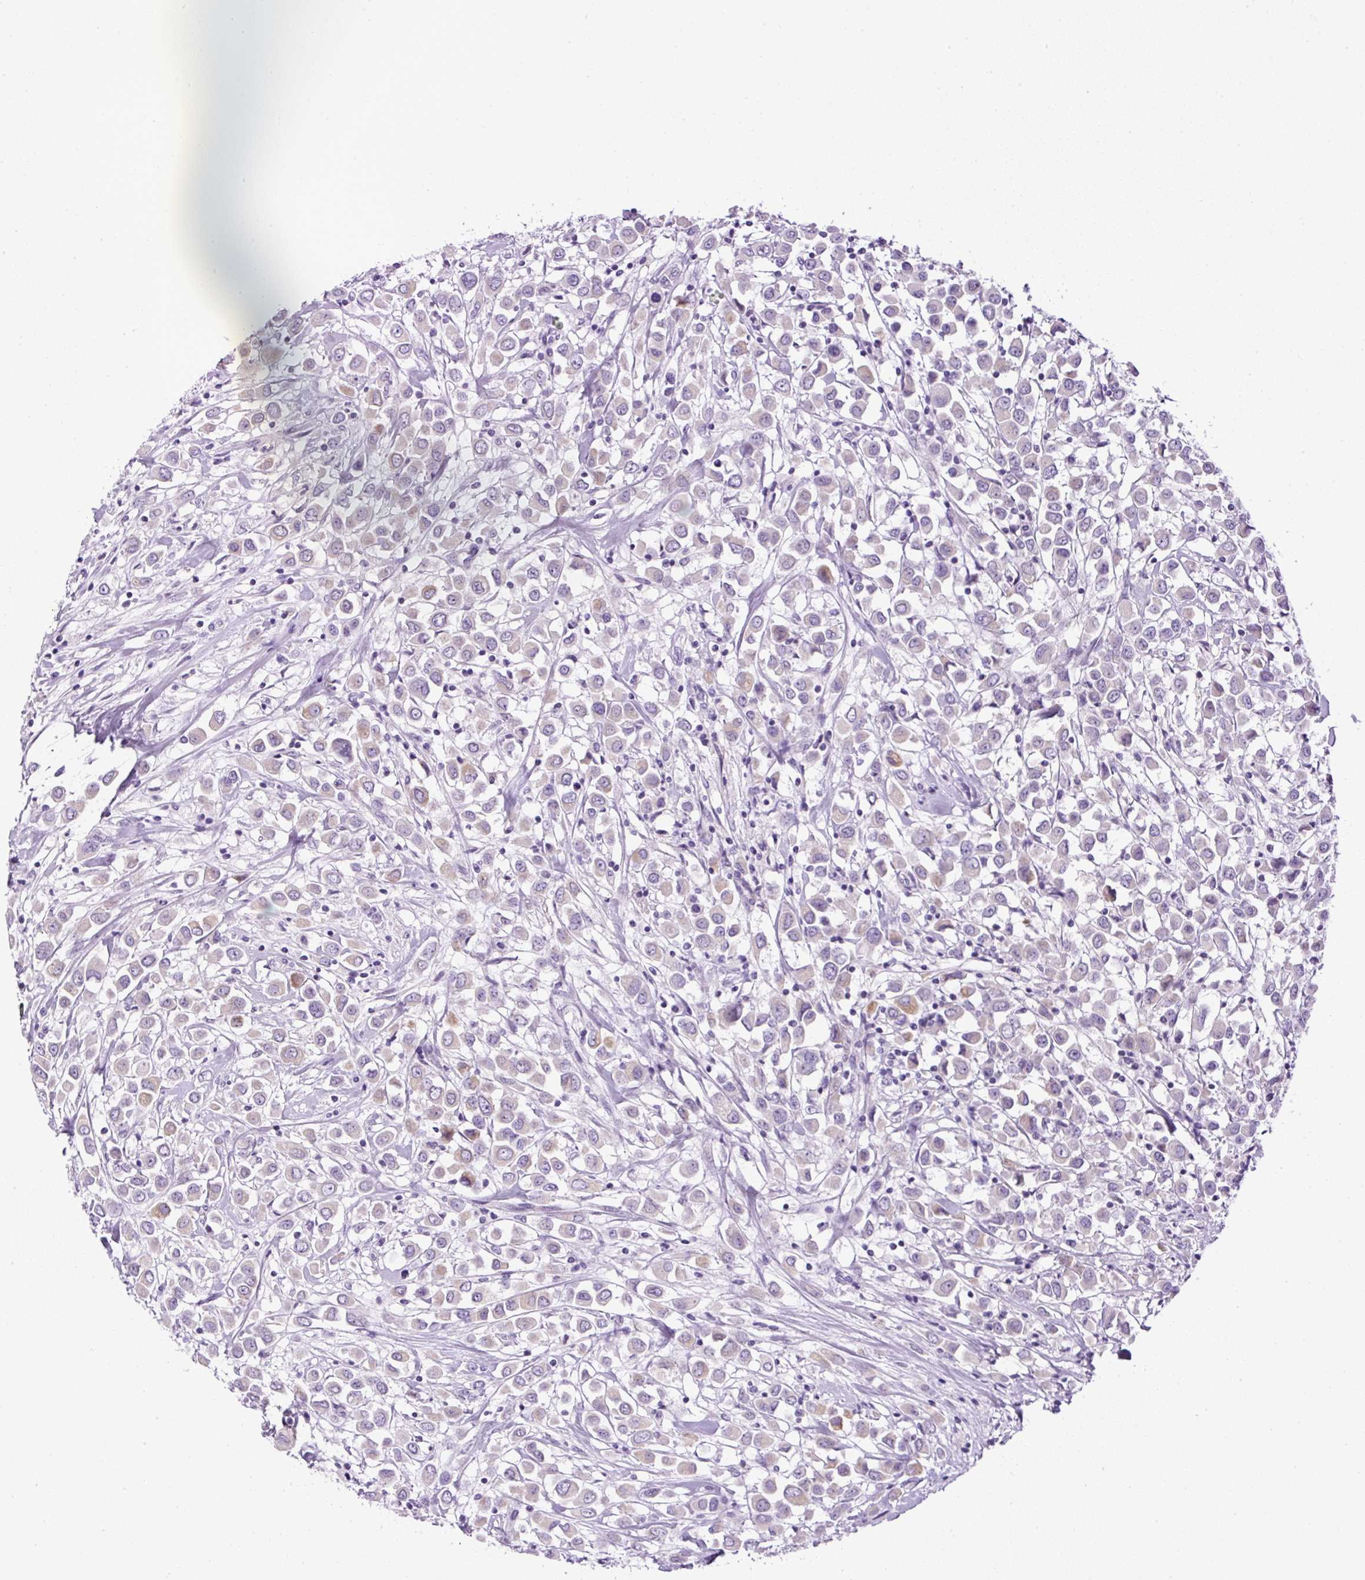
{"staining": {"intensity": "weak", "quantity": "25%-75%", "location": "cytoplasmic/membranous"}, "tissue": "breast cancer", "cell_type": "Tumor cells", "image_type": "cancer", "snomed": [{"axis": "morphology", "description": "Duct carcinoma"}, {"axis": "topography", "description": "Breast"}], "caption": "This histopathology image demonstrates immunohistochemistry (IHC) staining of human breast cancer, with low weak cytoplasmic/membranous positivity in about 25%-75% of tumor cells.", "gene": "RHBDD2", "patient": {"sex": "female", "age": 61}}